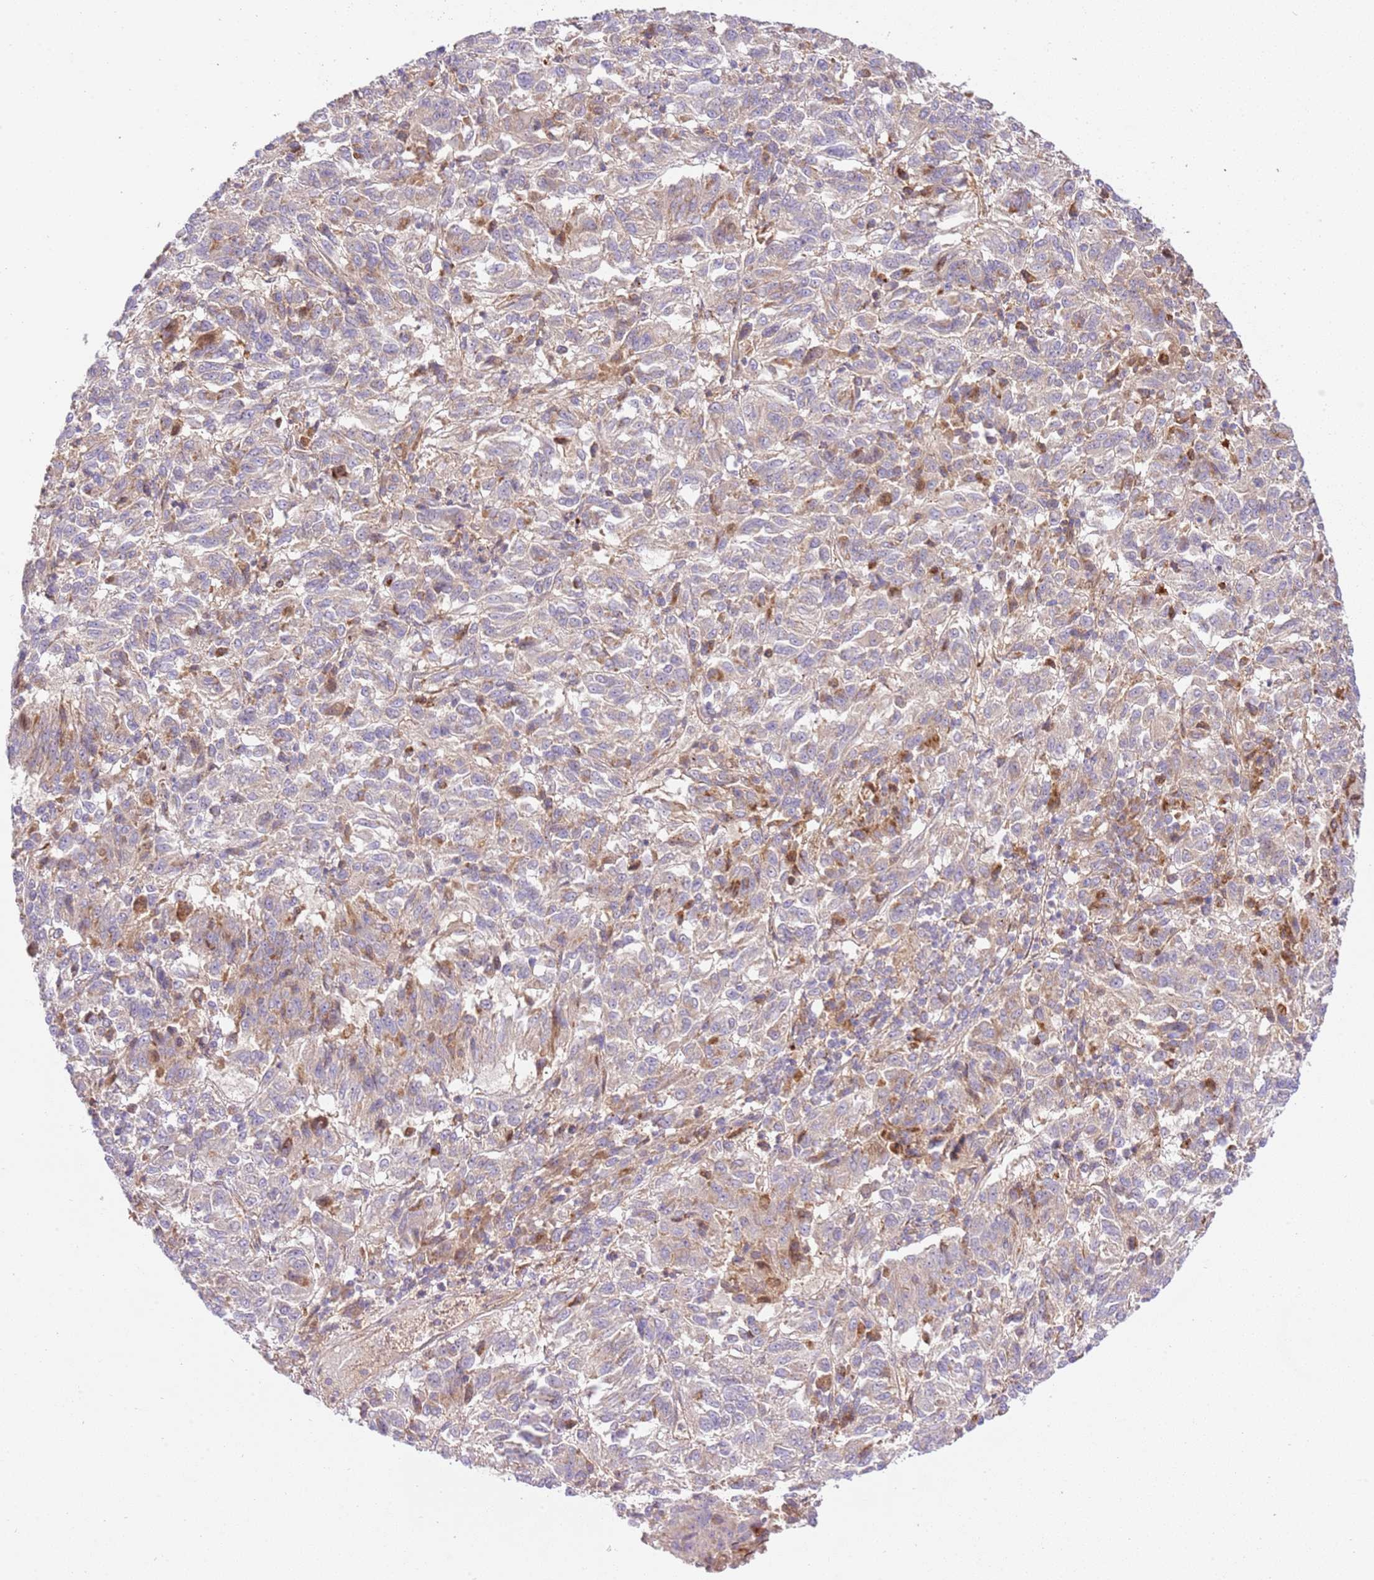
{"staining": {"intensity": "negative", "quantity": "none", "location": "none"}, "tissue": "melanoma", "cell_type": "Tumor cells", "image_type": "cancer", "snomed": [{"axis": "morphology", "description": "Malignant melanoma, Metastatic site"}, {"axis": "topography", "description": "Lung"}], "caption": "High power microscopy micrograph of an IHC micrograph of malignant melanoma (metastatic site), revealing no significant expression in tumor cells.", "gene": "C8G", "patient": {"sex": "male", "age": 64}}